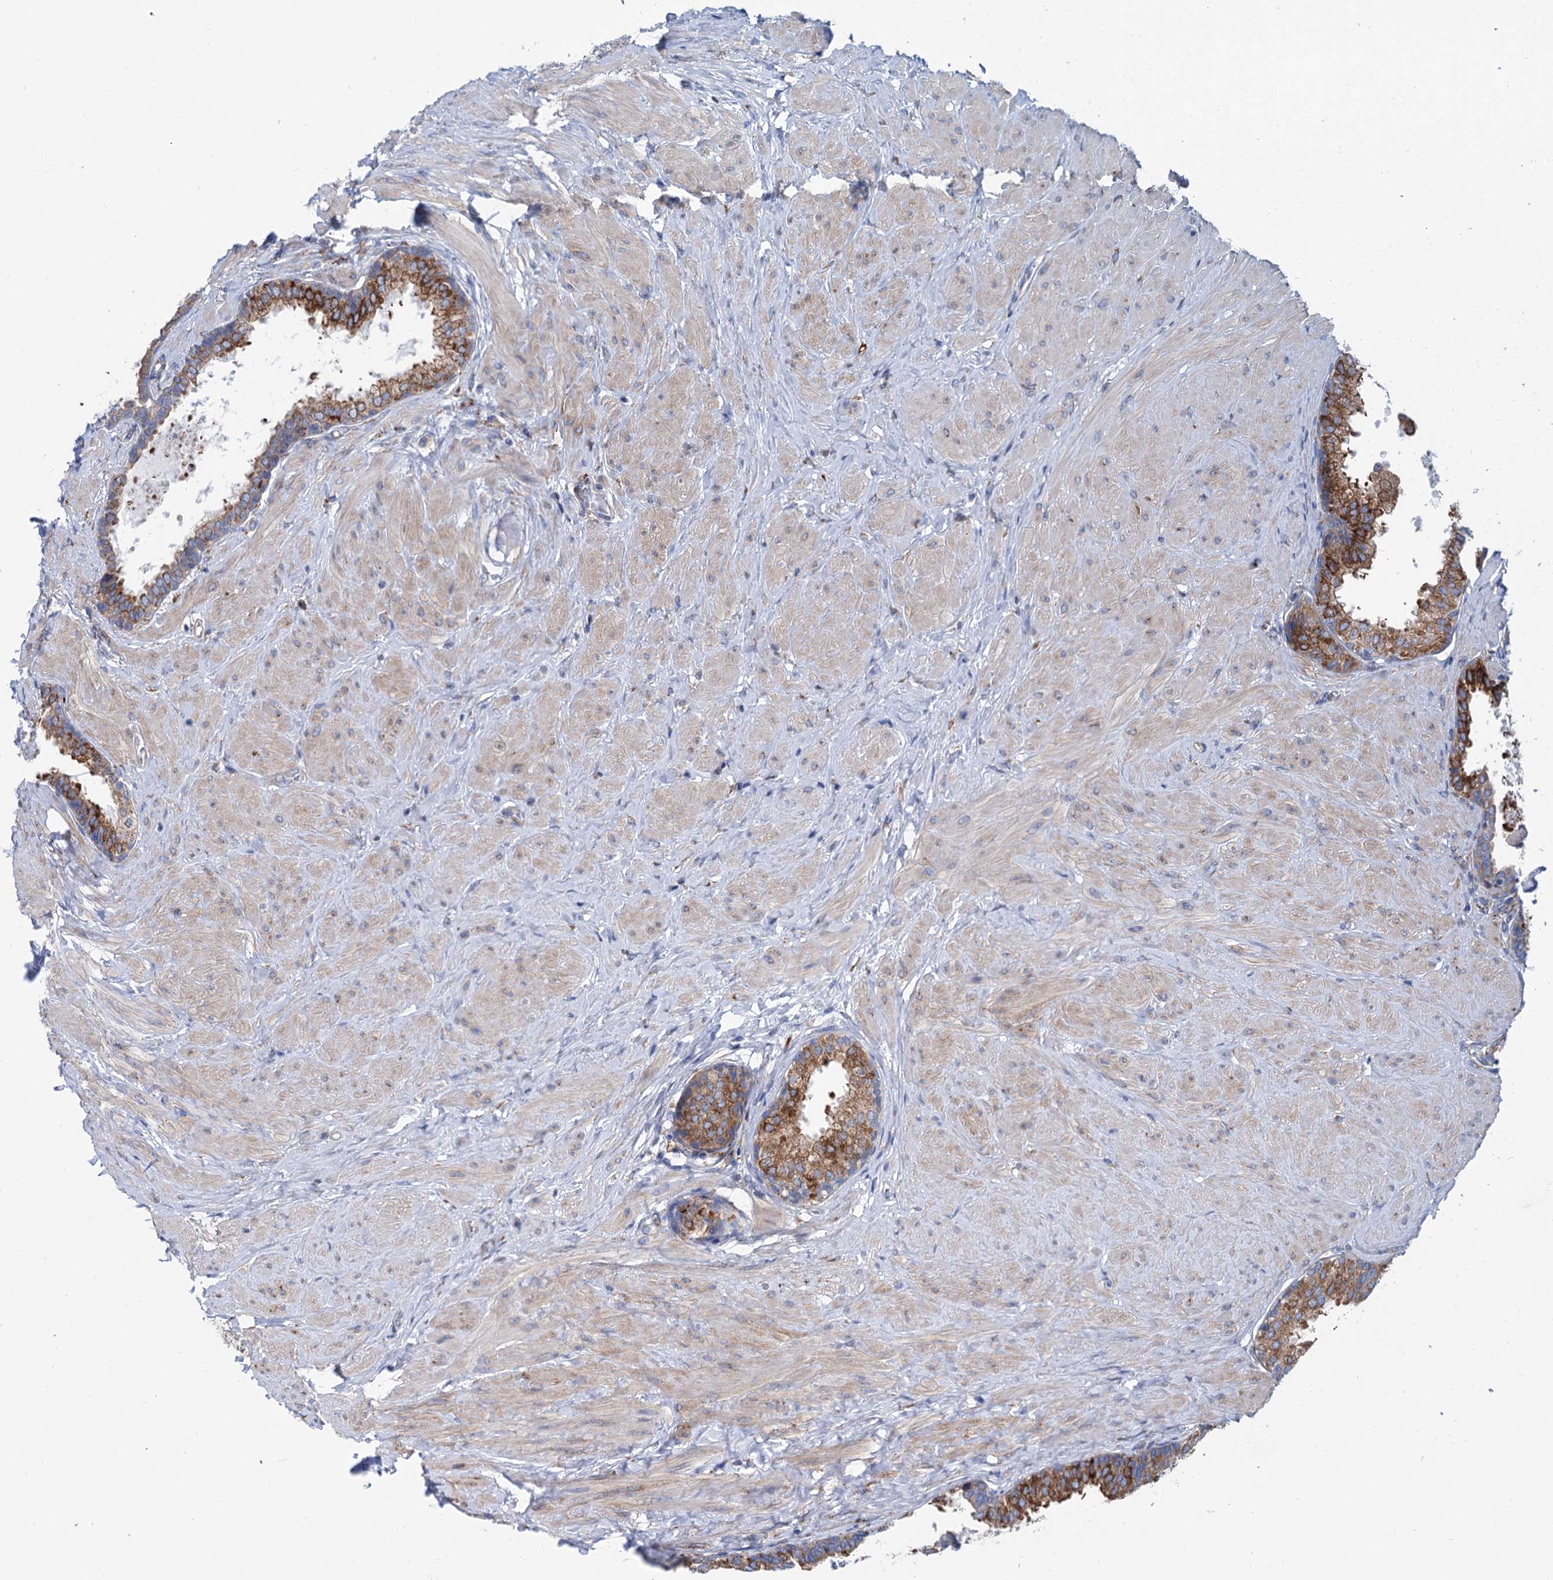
{"staining": {"intensity": "moderate", "quantity": "25%-75%", "location": "cytoplasmic/membranous"}, "tissue": "prostate", "cell_type": "Glandular cells", "image_type": "normal", "snomed": [{"axis": "morphology", "description": "Normal tissue, NOS"}, {"axis": "topography", "description": "Prostate"}], "caption": "Protein staining of normal prostate displays moderate cytoplasmic/membranous expression in approximately 25%-75% of glandular cells. (IHC, brightfield microscopy, high magnification).", "gene": "SHE", "patient": {"sex": "male", "age": 48}}